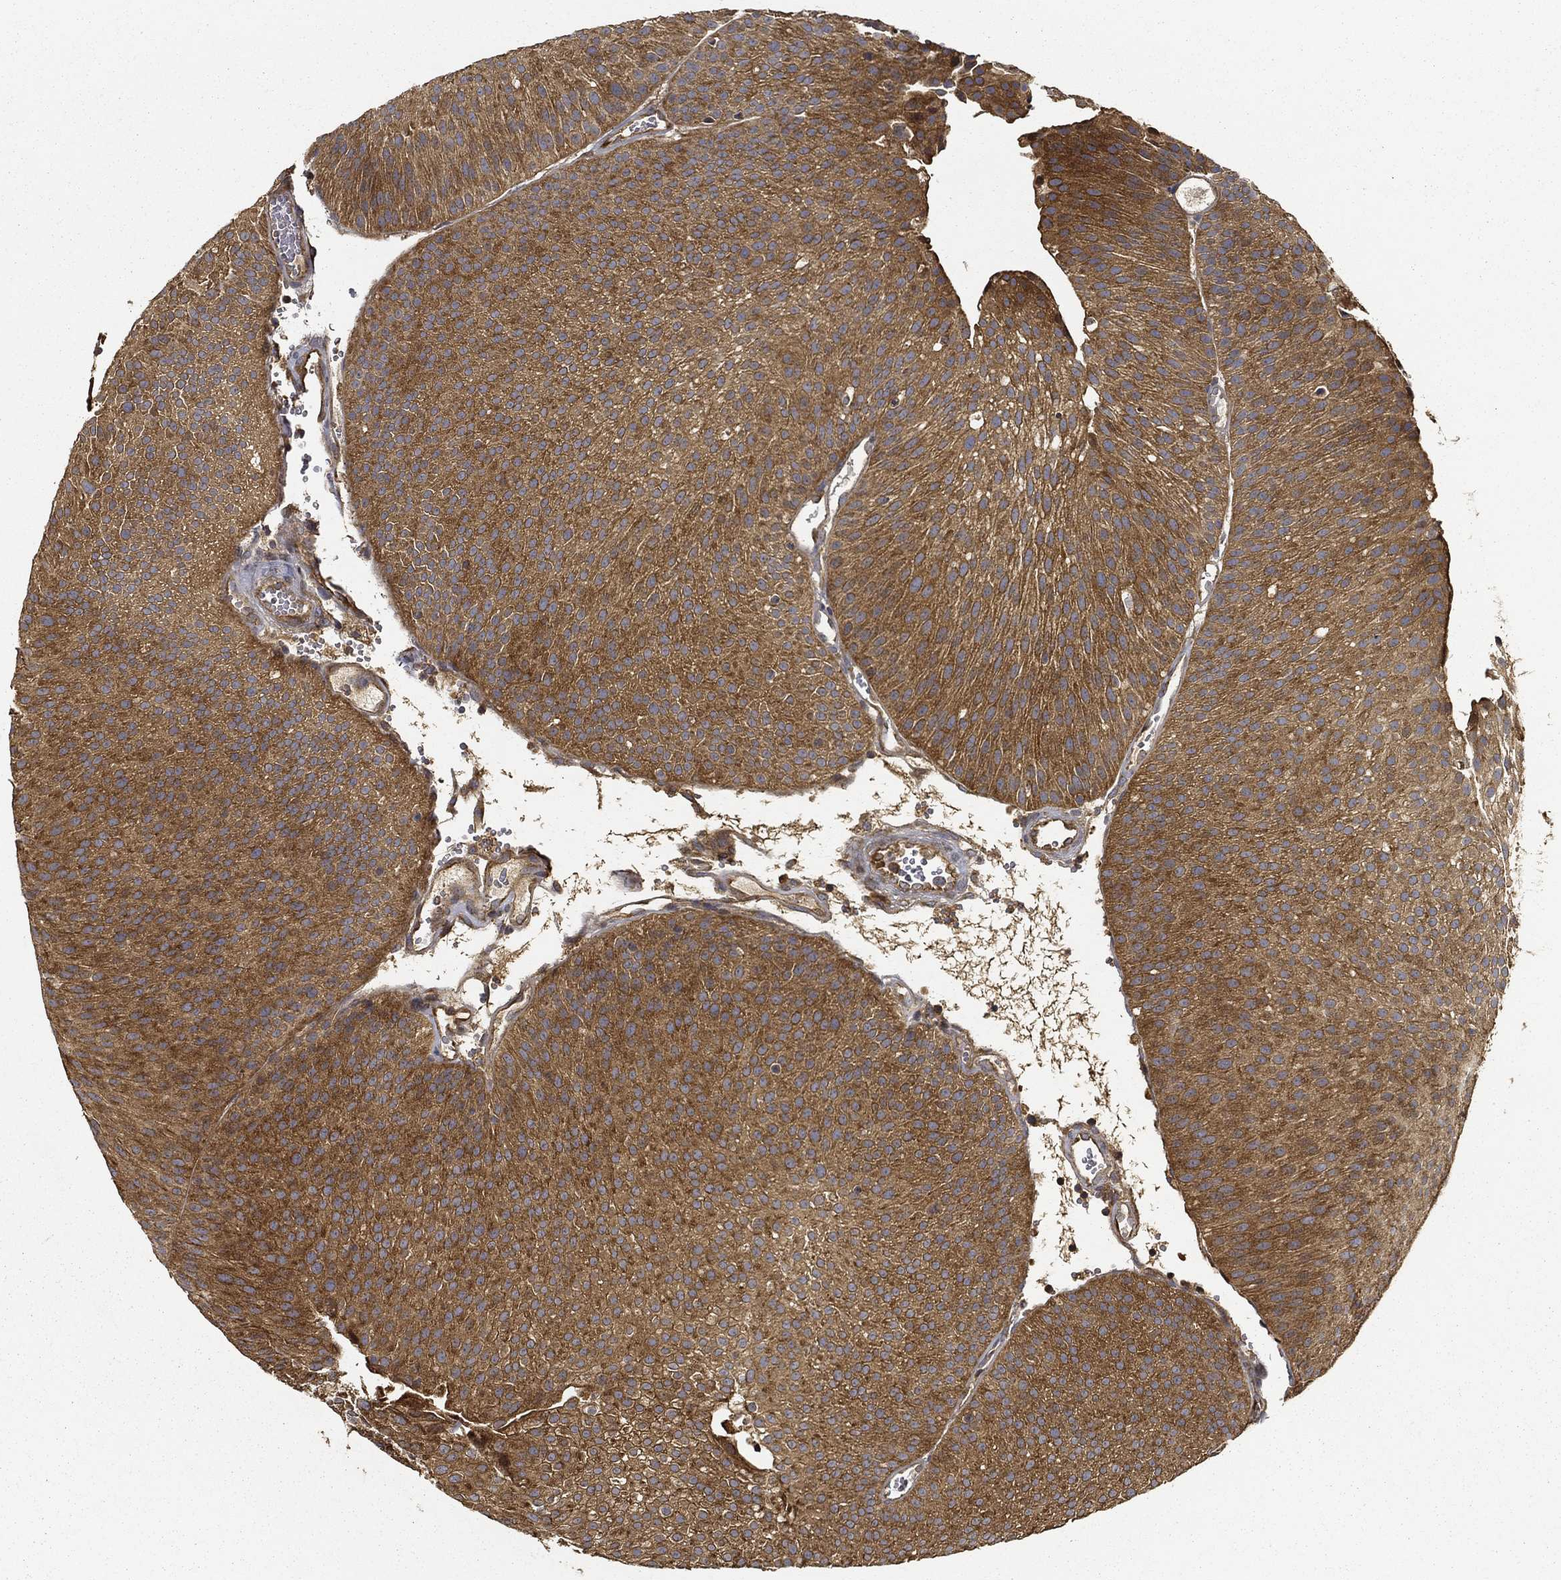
{"staining": {"intensity": "strong", "quantity": ">75%", "location": "cytoplasmic/membranous"}, "tissue": "urothelial cancer", "cell_type": "Tumor cells", "image_type": "cancer", "snomed": [{"axis": "morphology", "description": "Urothelial carcinoma, Low grade"}, {"axis": "topography", "description": "Urinary bladder"}], "caption": "Urothelial cancer was stained to show a protein in brown. There is high levels of strong cytoplasmic/membranous expression in about >75% of tumor cells. Immunohistochemistry (ihc) stains the protein of interest in brown and the nuclei are stained blue.", "gene": "BABAM2", "patient": {"sex": "male", "age": 65}}